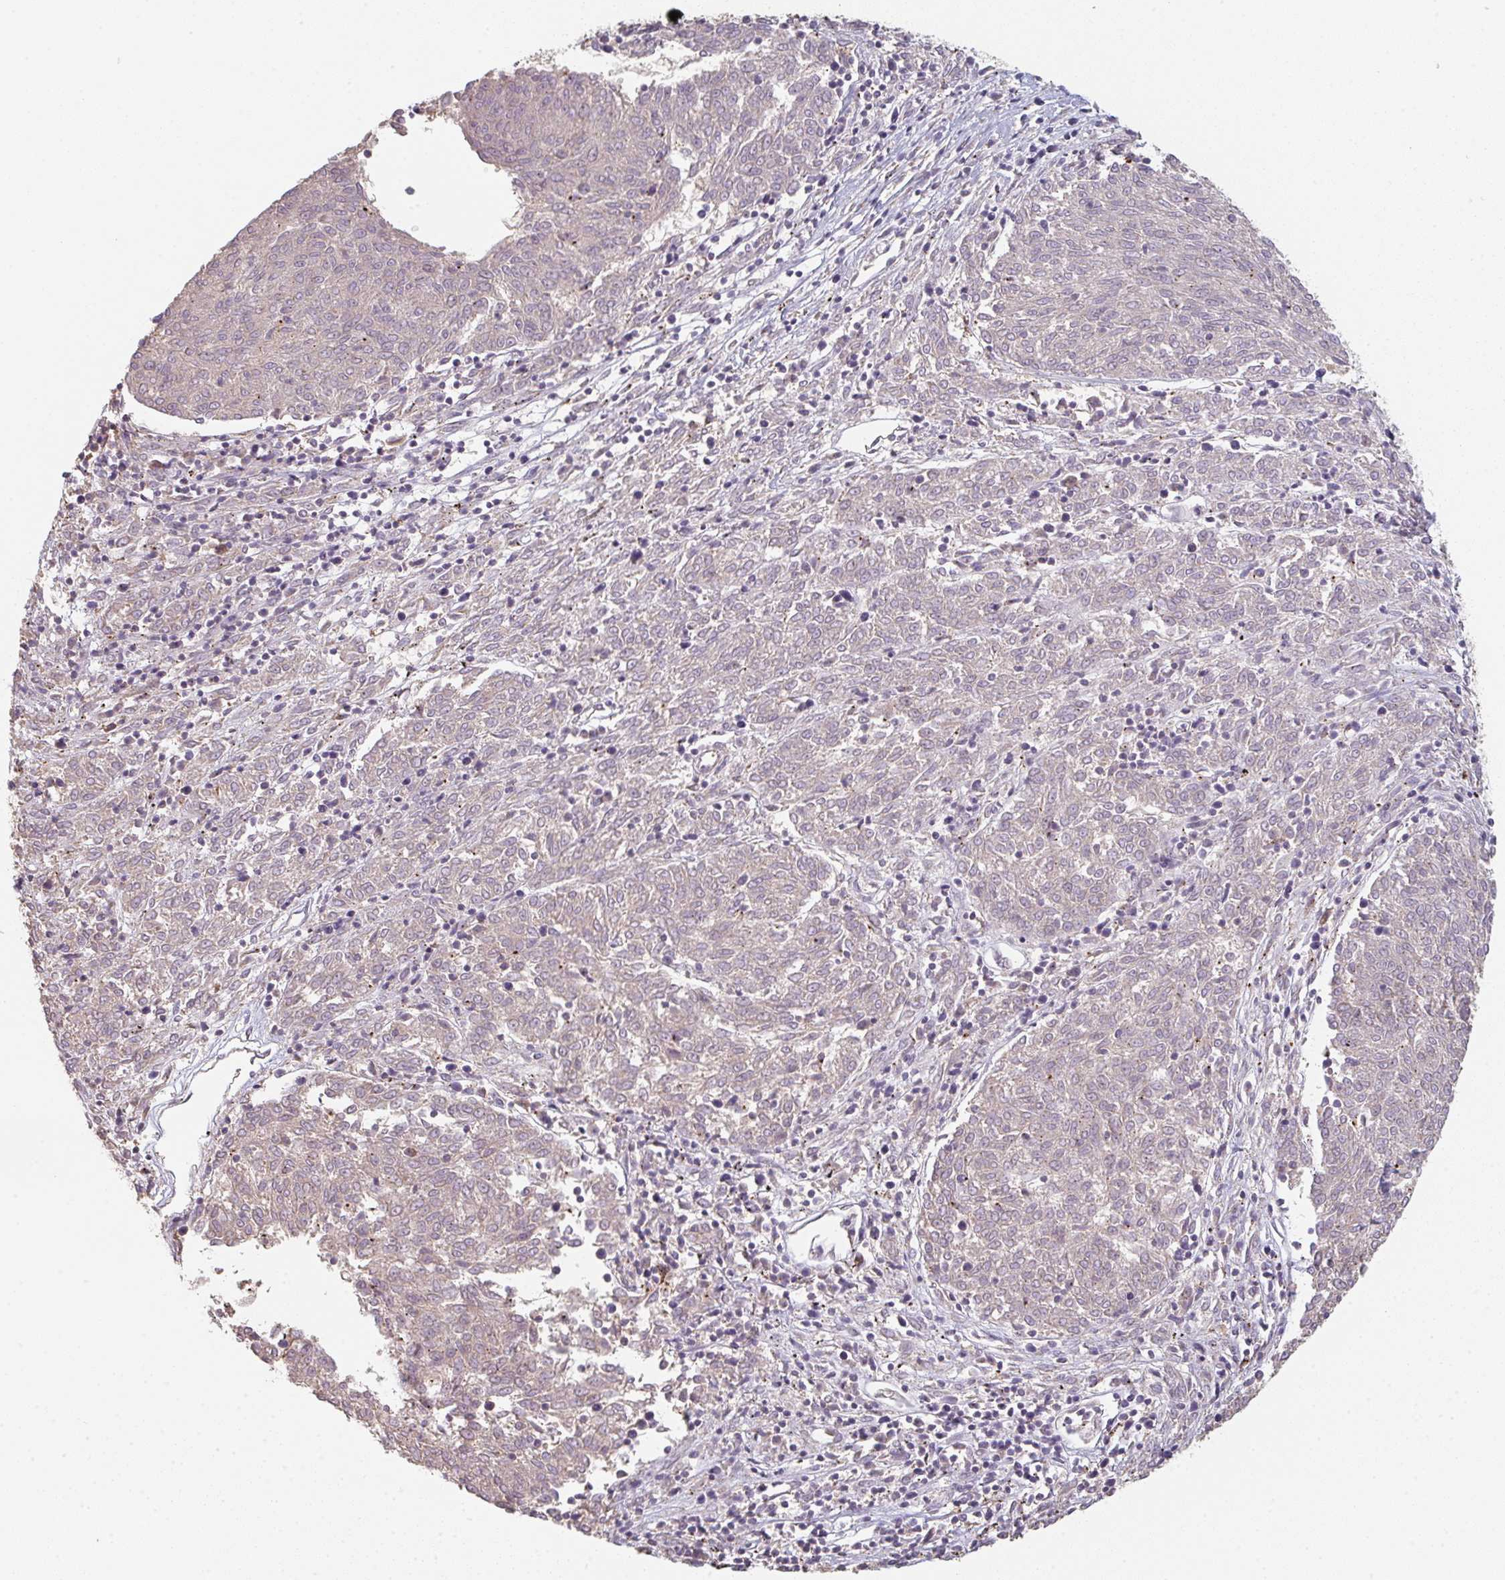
{"staining": {"intensity": "negative", "quantity": "none", "location": "none"}, "tissue": "melanoma", "cell_type": "Tumor cells", "image_type": "cancer", "snomed": [{"axis": "morphology", "description": "Malignant melanoma, NOS"}, {"axis": "topography", "description": "Skin"}], "caption": "Tumor cells are negative for protein expression in human melanoma.", "gene": "TMEM237", "patient": {"sex": "female", "age": 72}}